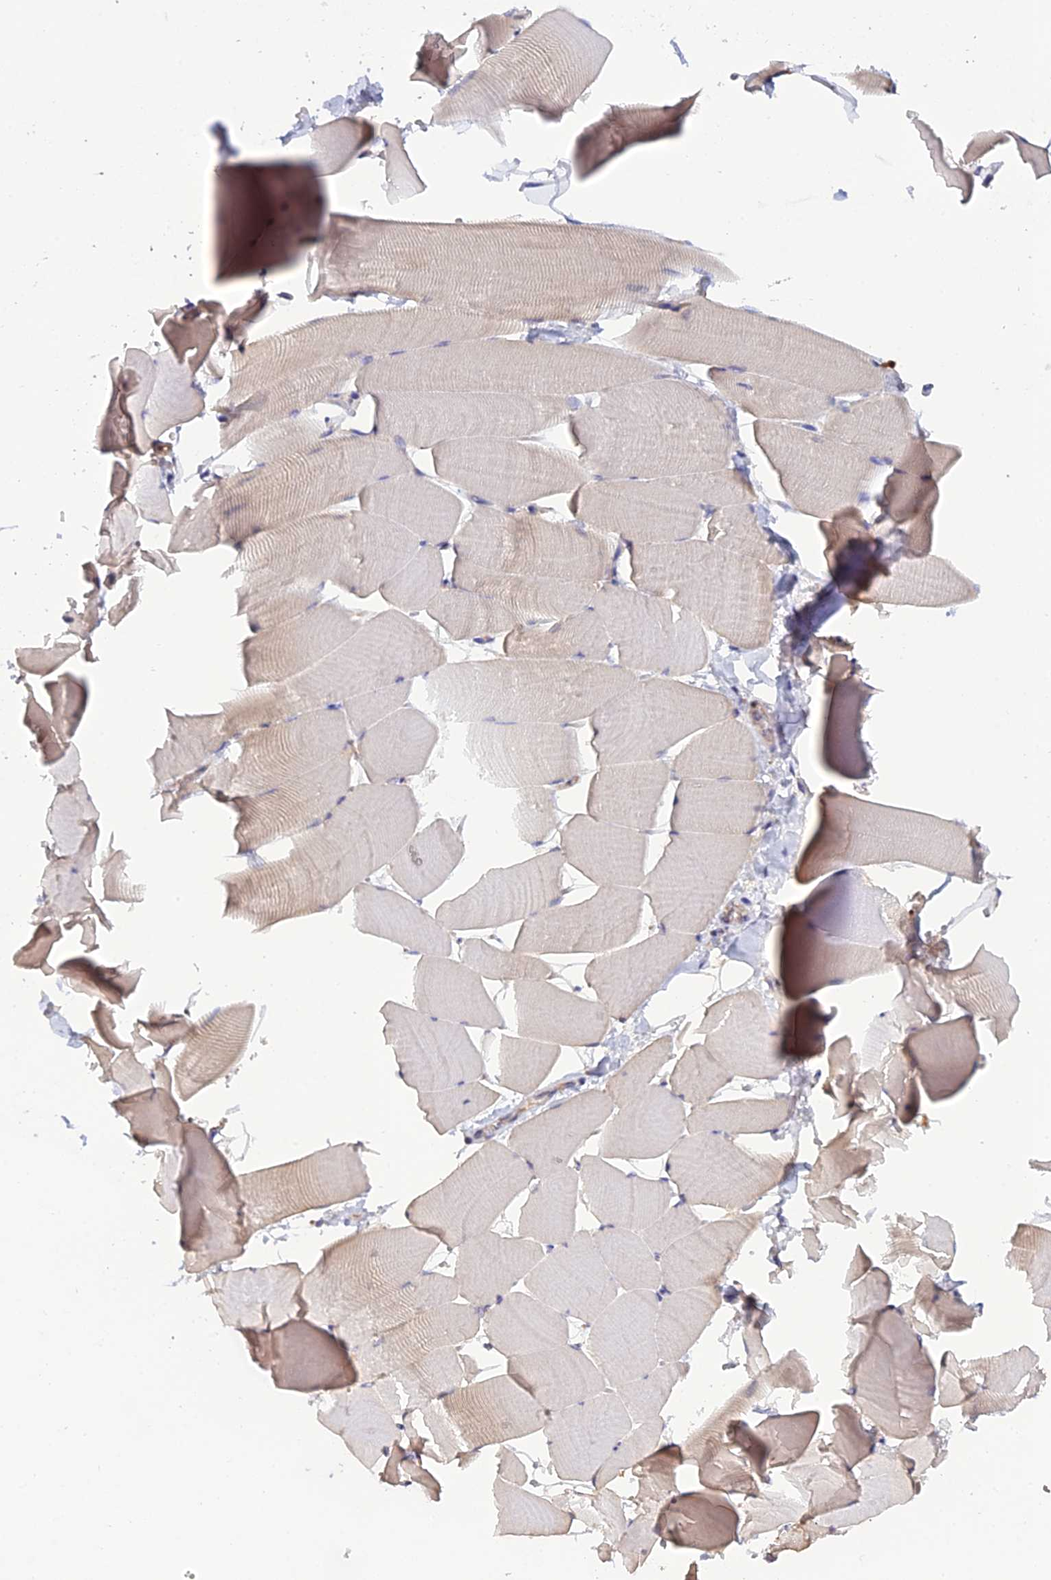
{"staining": {"intensity": "negative", "quantity": "none", "location": "none"}, "tissue": "skeletal muscle", "cell_type": "Myocytes", "image_type": "normal", "snomed": [{"axis": "morphology", "description": "Normal tissue, NOS"}, {"axis": "topography", "description": "Skeletal muscle"}], "caption": "Immunohistochemistry histopathology image of normal skeletal muscle stained for a protein (brown), which reveals no positivity in myocytes.", "gene": "HINT1", "patient": {"sex": "male", "age": 25}}